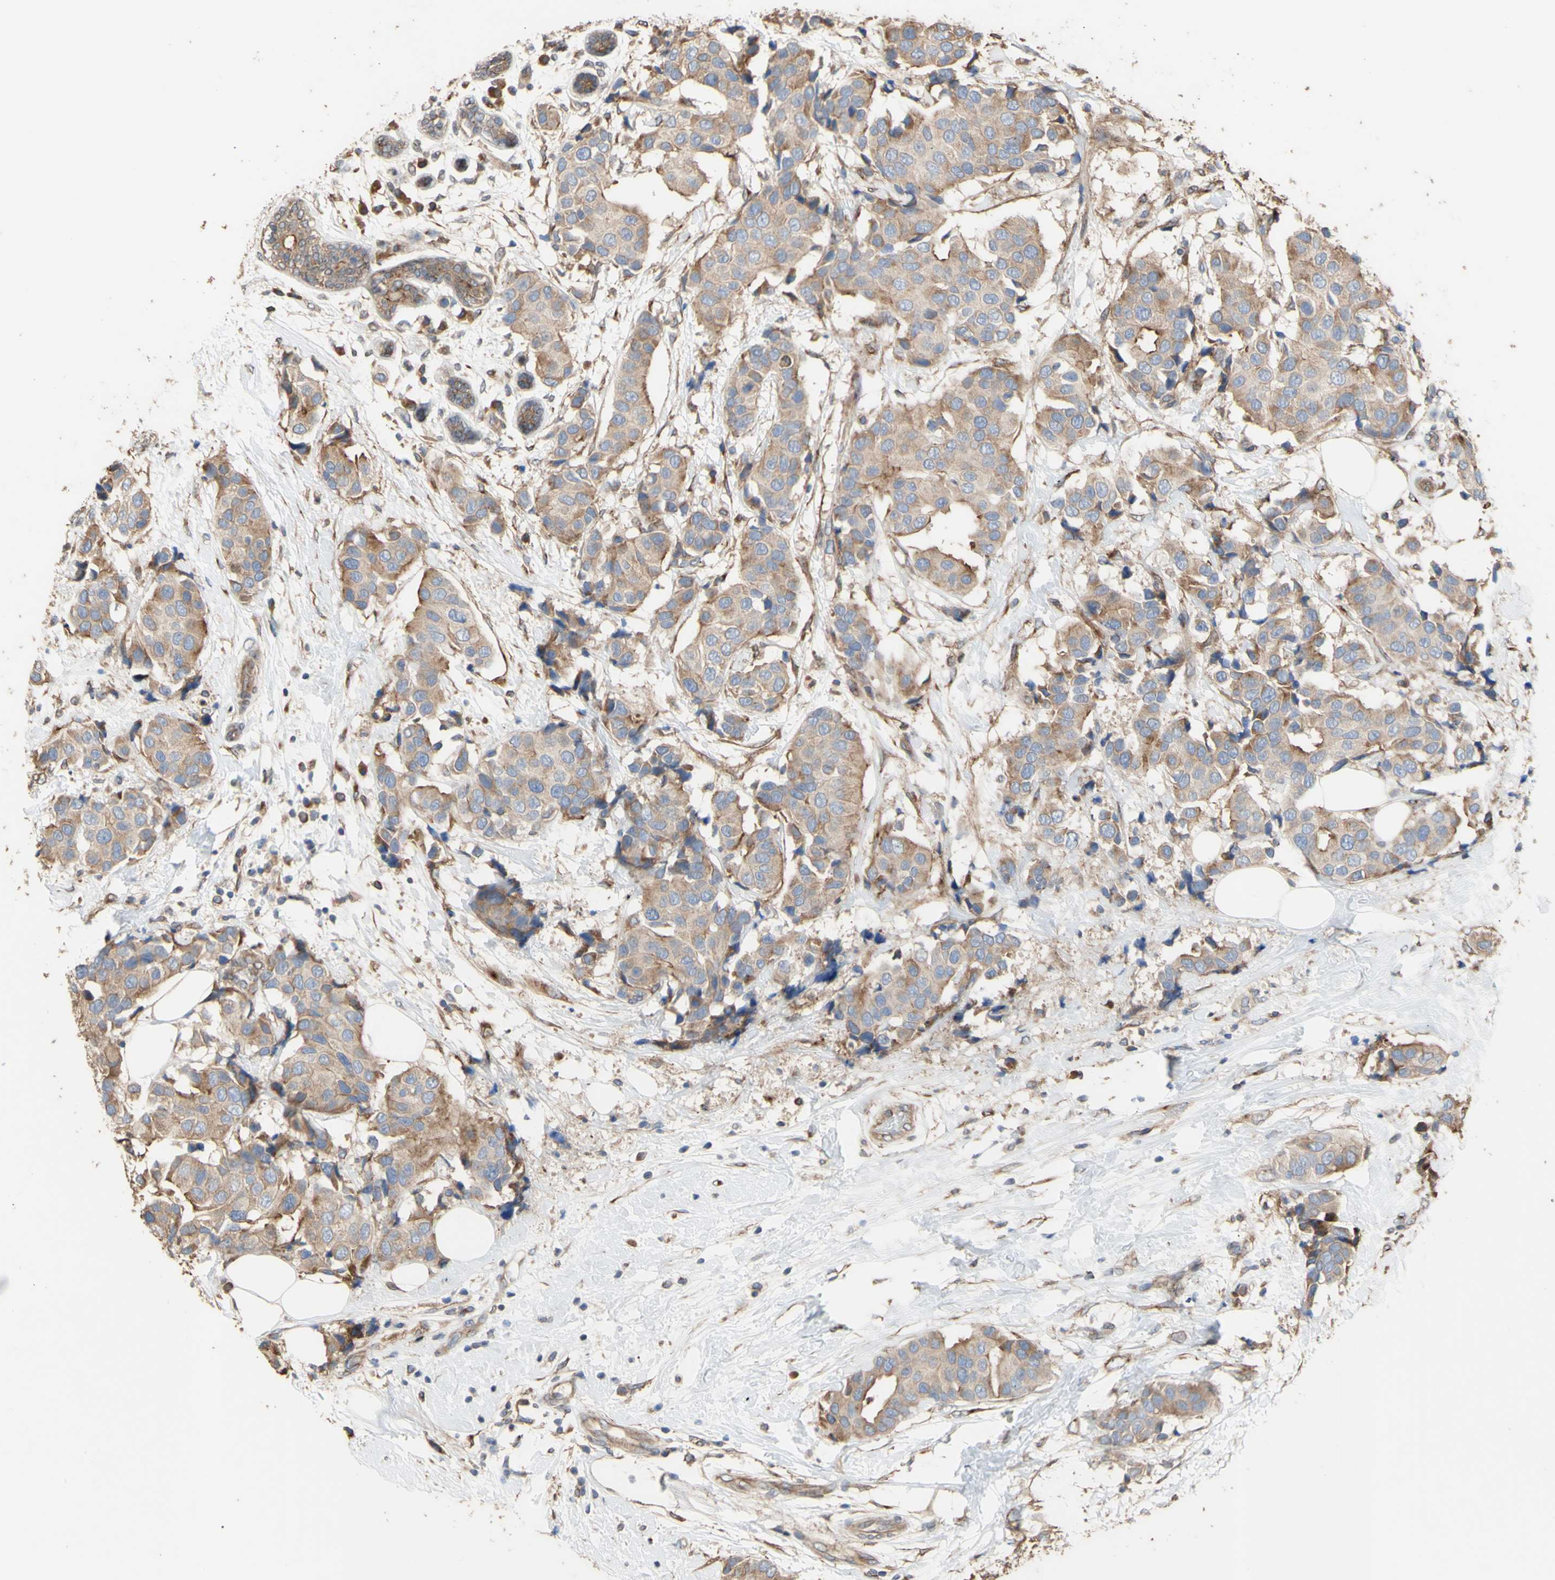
{"staining": {"intensity": "weak", "quantity": ">75%", "location": "cytoplasmic/membranous"}, "tissue": "breast cancer", "cell_type": "Tumor cells", "image_type": "cancer", "snomed": [{"axis": "morphology", "description": "Normal tissue, NOS"}, {"axis": "morphology", "description": "Duct carcinoma"}, {"axis": "topography", "description": "Breast"}], "caption": "Breast cancer stained for a protein (brown) reveals weak cytoplasmic/membranous positive positivity in about >75% of tumor cells.", "gene": "NECTIN3", "patient": {"sex": "female", "age": 39}}